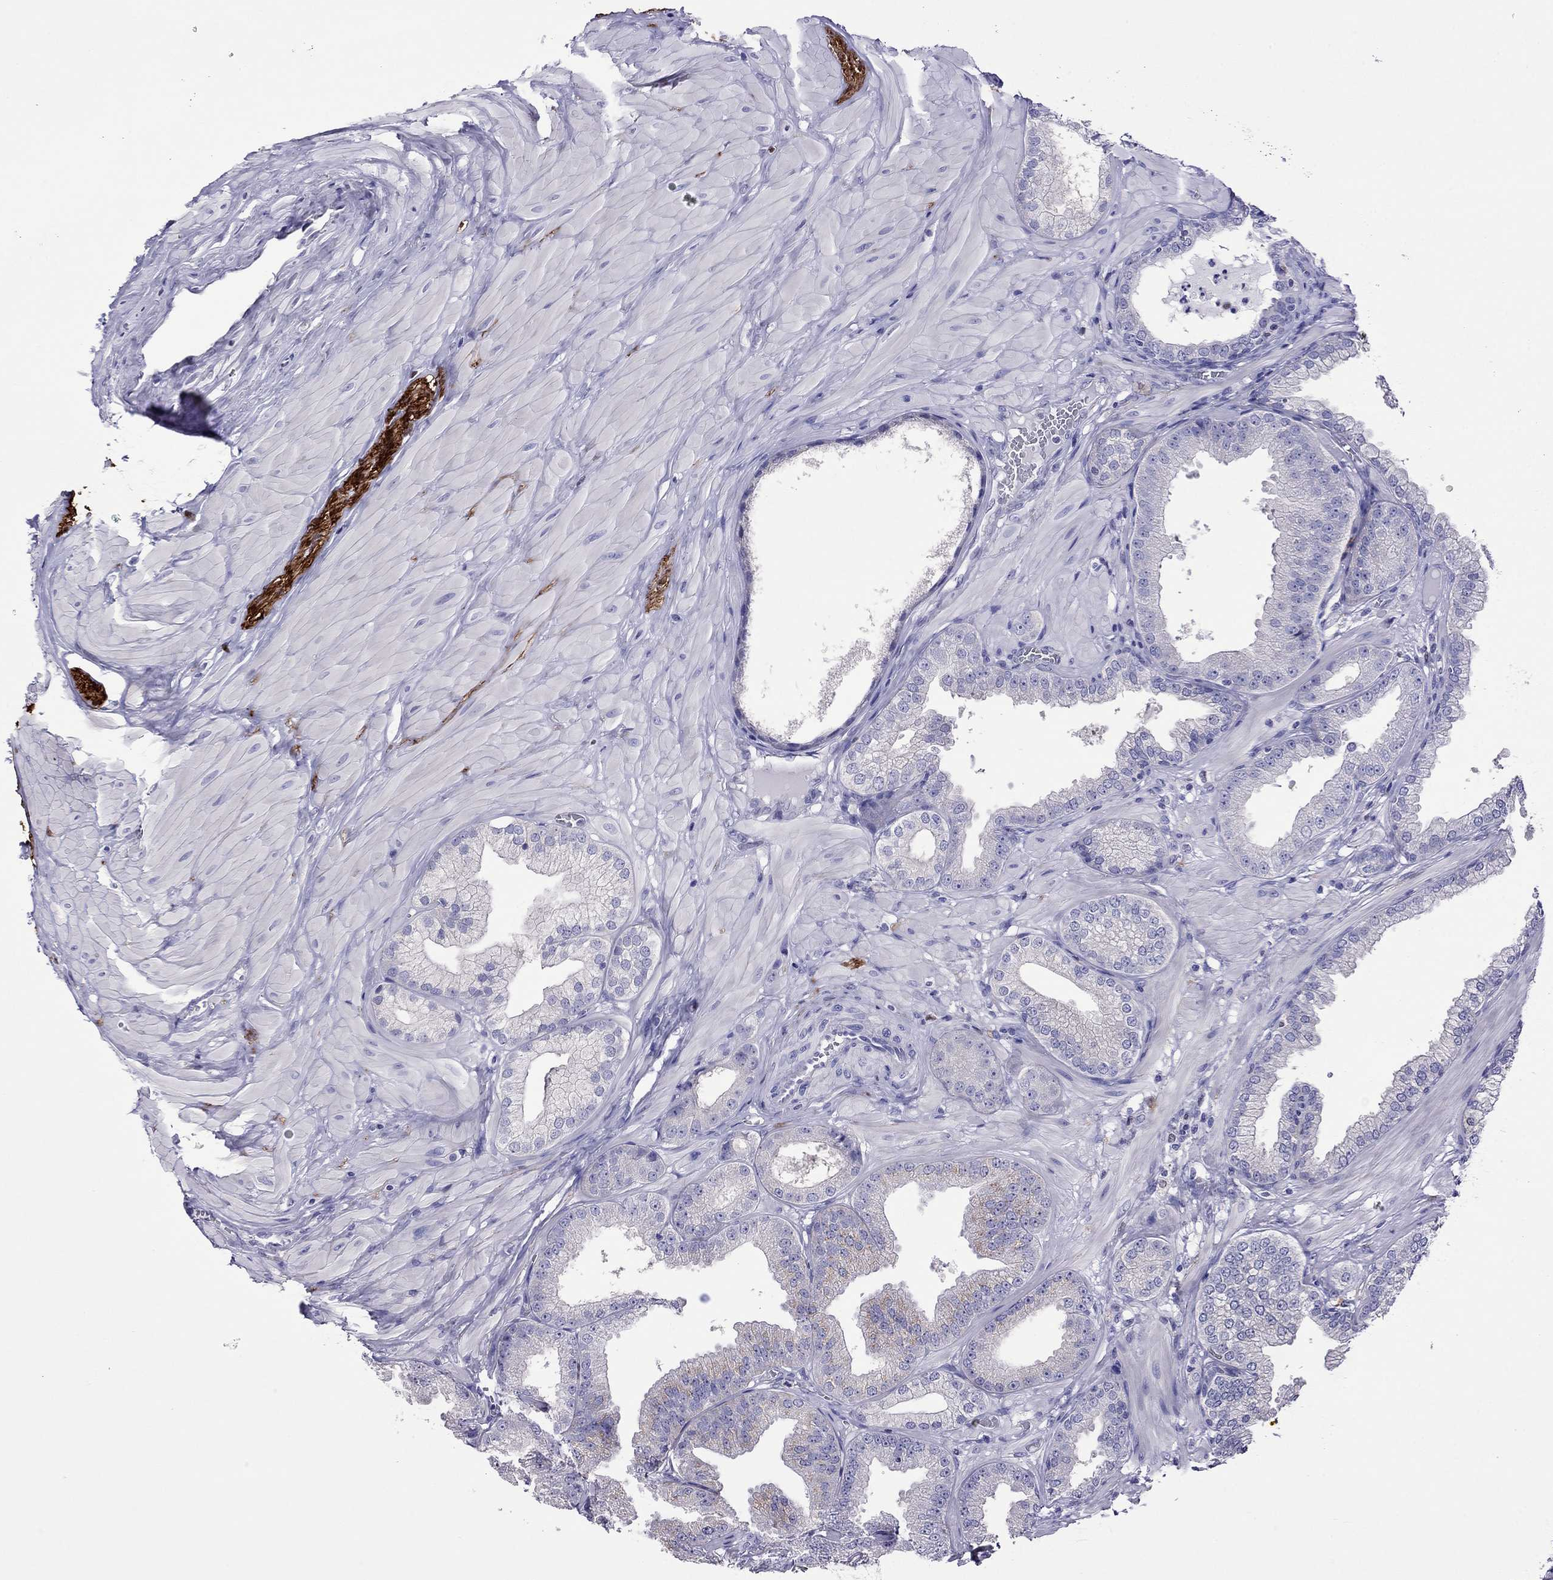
{"staining": {"intensity": "weak", "quantity": "25%-75%", "location": "cytoplasmic/membranous"}, "tissue": "prostate cancer", "cell_type": "Tumor cells", "image_type": "cancer", "snomed": [{"axis": "morphology", "description": "Adenocarcinoma, Low grade"}, {"axis": "topography", "description": "Prostate"}], "caption": "Protein staining displays weak cytoplasmic/membranous expression in about 25%-75% of tumor cells in prostate cancer.", "gene": "MPZ", "patient": {"sex": "male", "age": 55}}